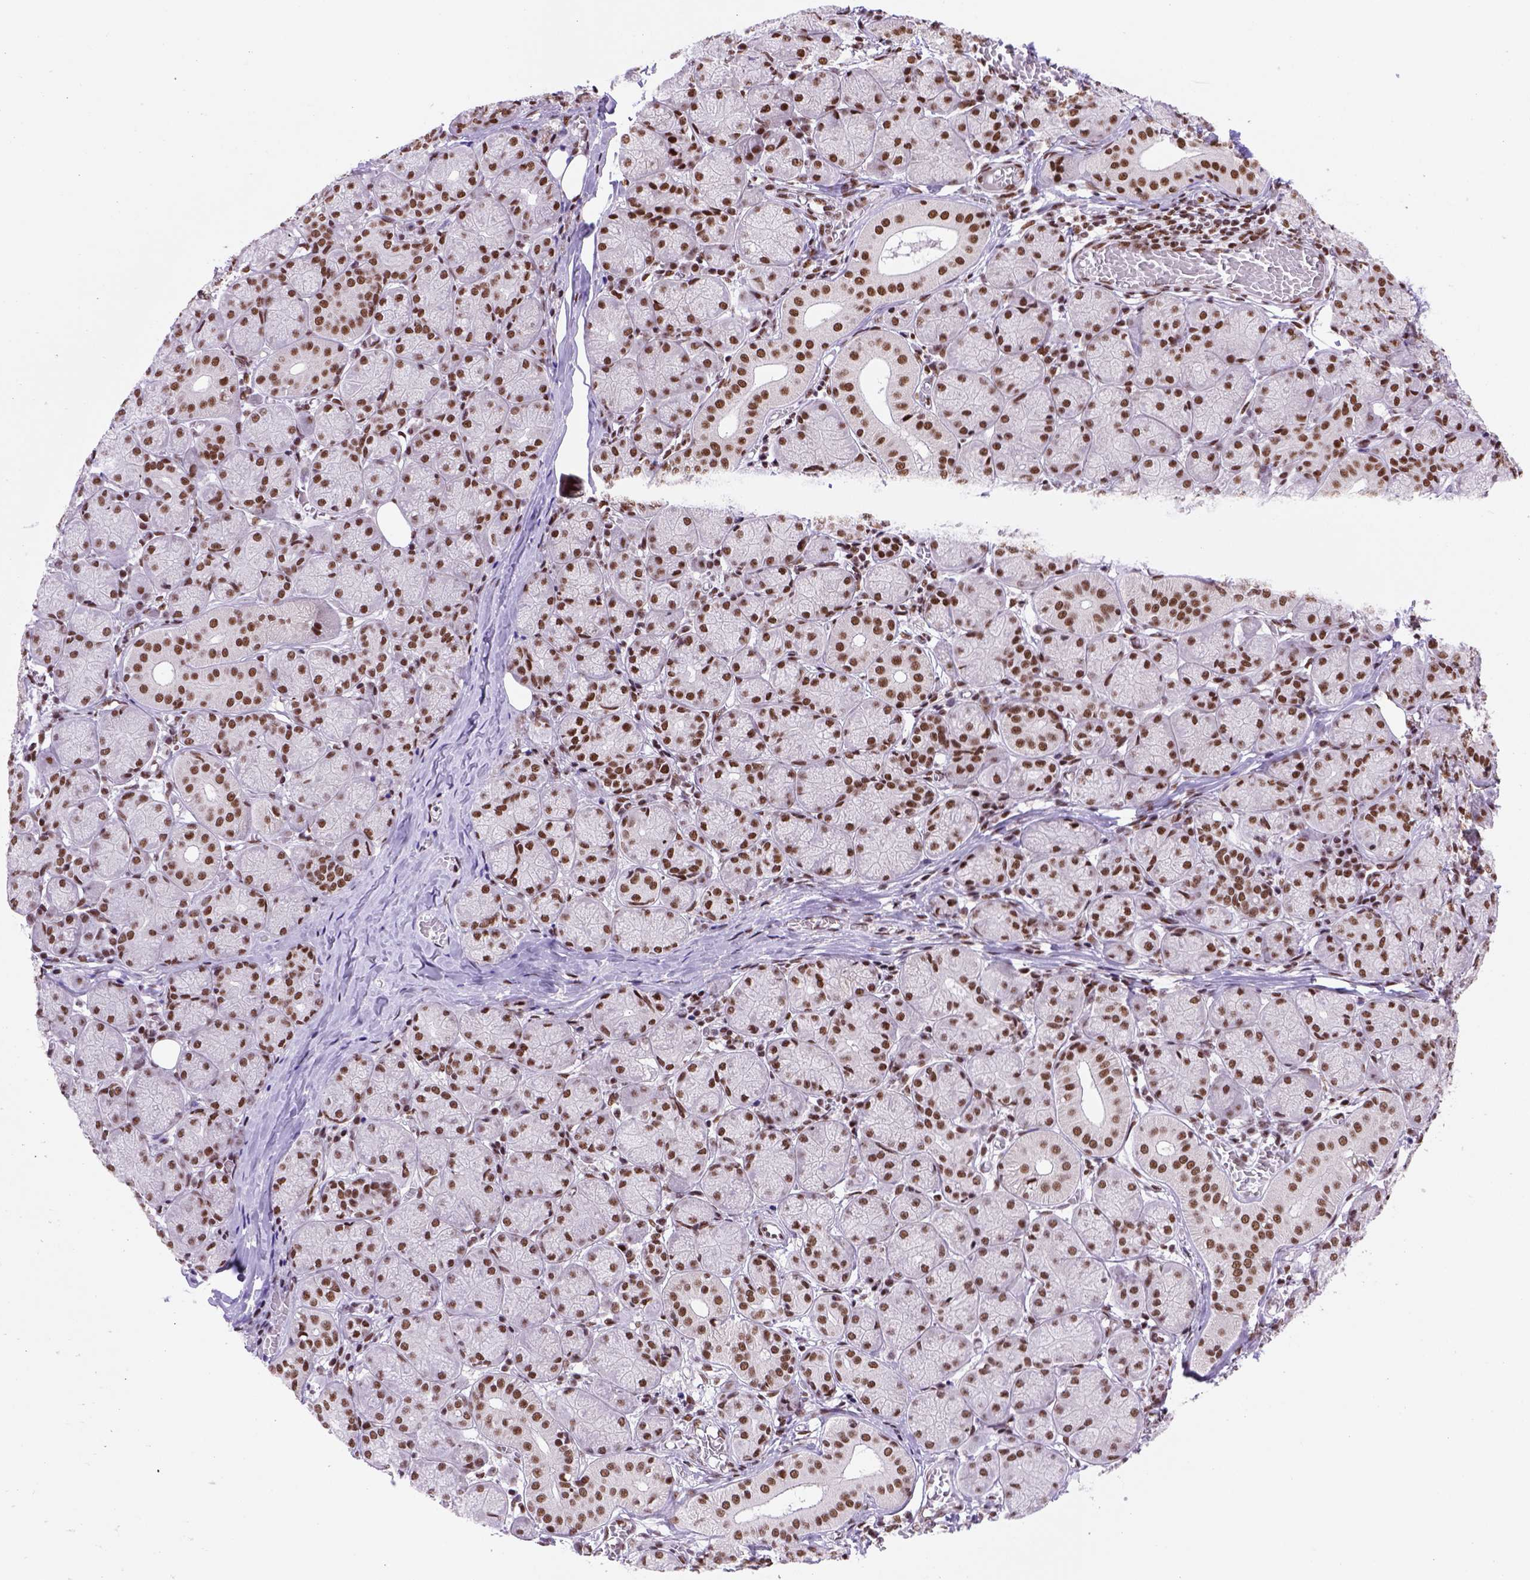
{"staining": {"intensity": "strong", "quantity": ">75%", "location": "nuclear"}, "tissue": "salivary gland", "cell_type": "Glandular cells", "image_type": "normal", "snomed": [{"axis": "morphology", "description": "Normal tissue, NOS"}, {"axis": "topography", "description": "Salivary gland"}, {"axis": "topography", "description": "Peripheral nerve tissue"}], "caption": "An immunohistochemistry image of unremarkable tissue is shown. Protein staining in brown highlights strong nuclear positivity in salivary gland within glandular cells.", "gene": "NSMCE2", "patient": {"sex": "female", "age": 24}}